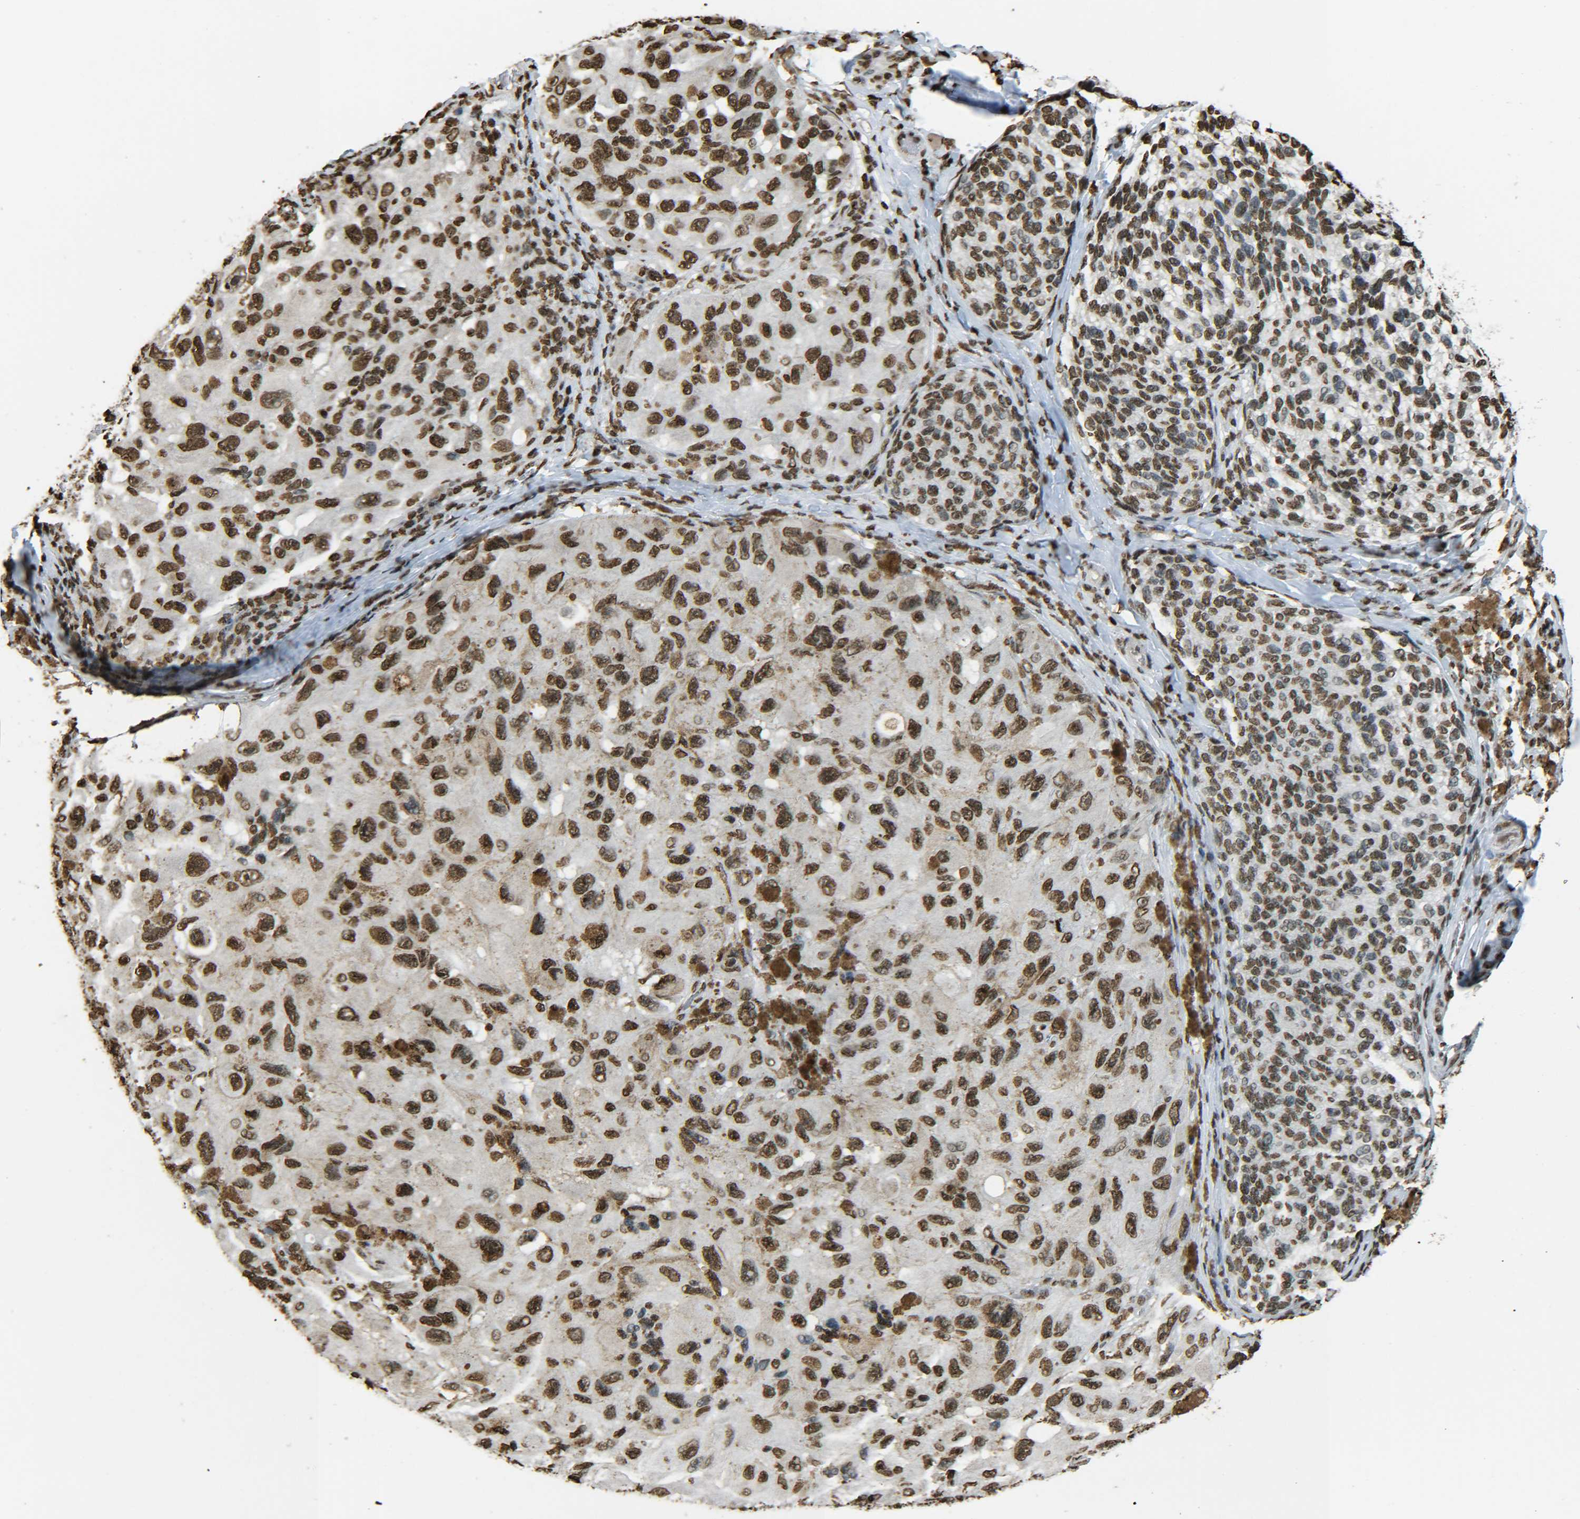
{"staining": {"intensity": "strong", "quantity": ">75%", "location": "nuclear"}, "tissue": "melanoma", "cell_type": "Tumor cells", "image_type": "cancer", "snomed": [{"axis": "morphology", "description": "Malignant melanoma, NOS"}, {"axis": "topography", "description": "Skin"}], "caption": "Malignant melanoma tissue demonstrates strong nuclear positivity in approximately >75% of tumor cells, visualized by immunohistochemistry.", "gene": "H4C16", "patient": {"sex": "female", "age": 73}}